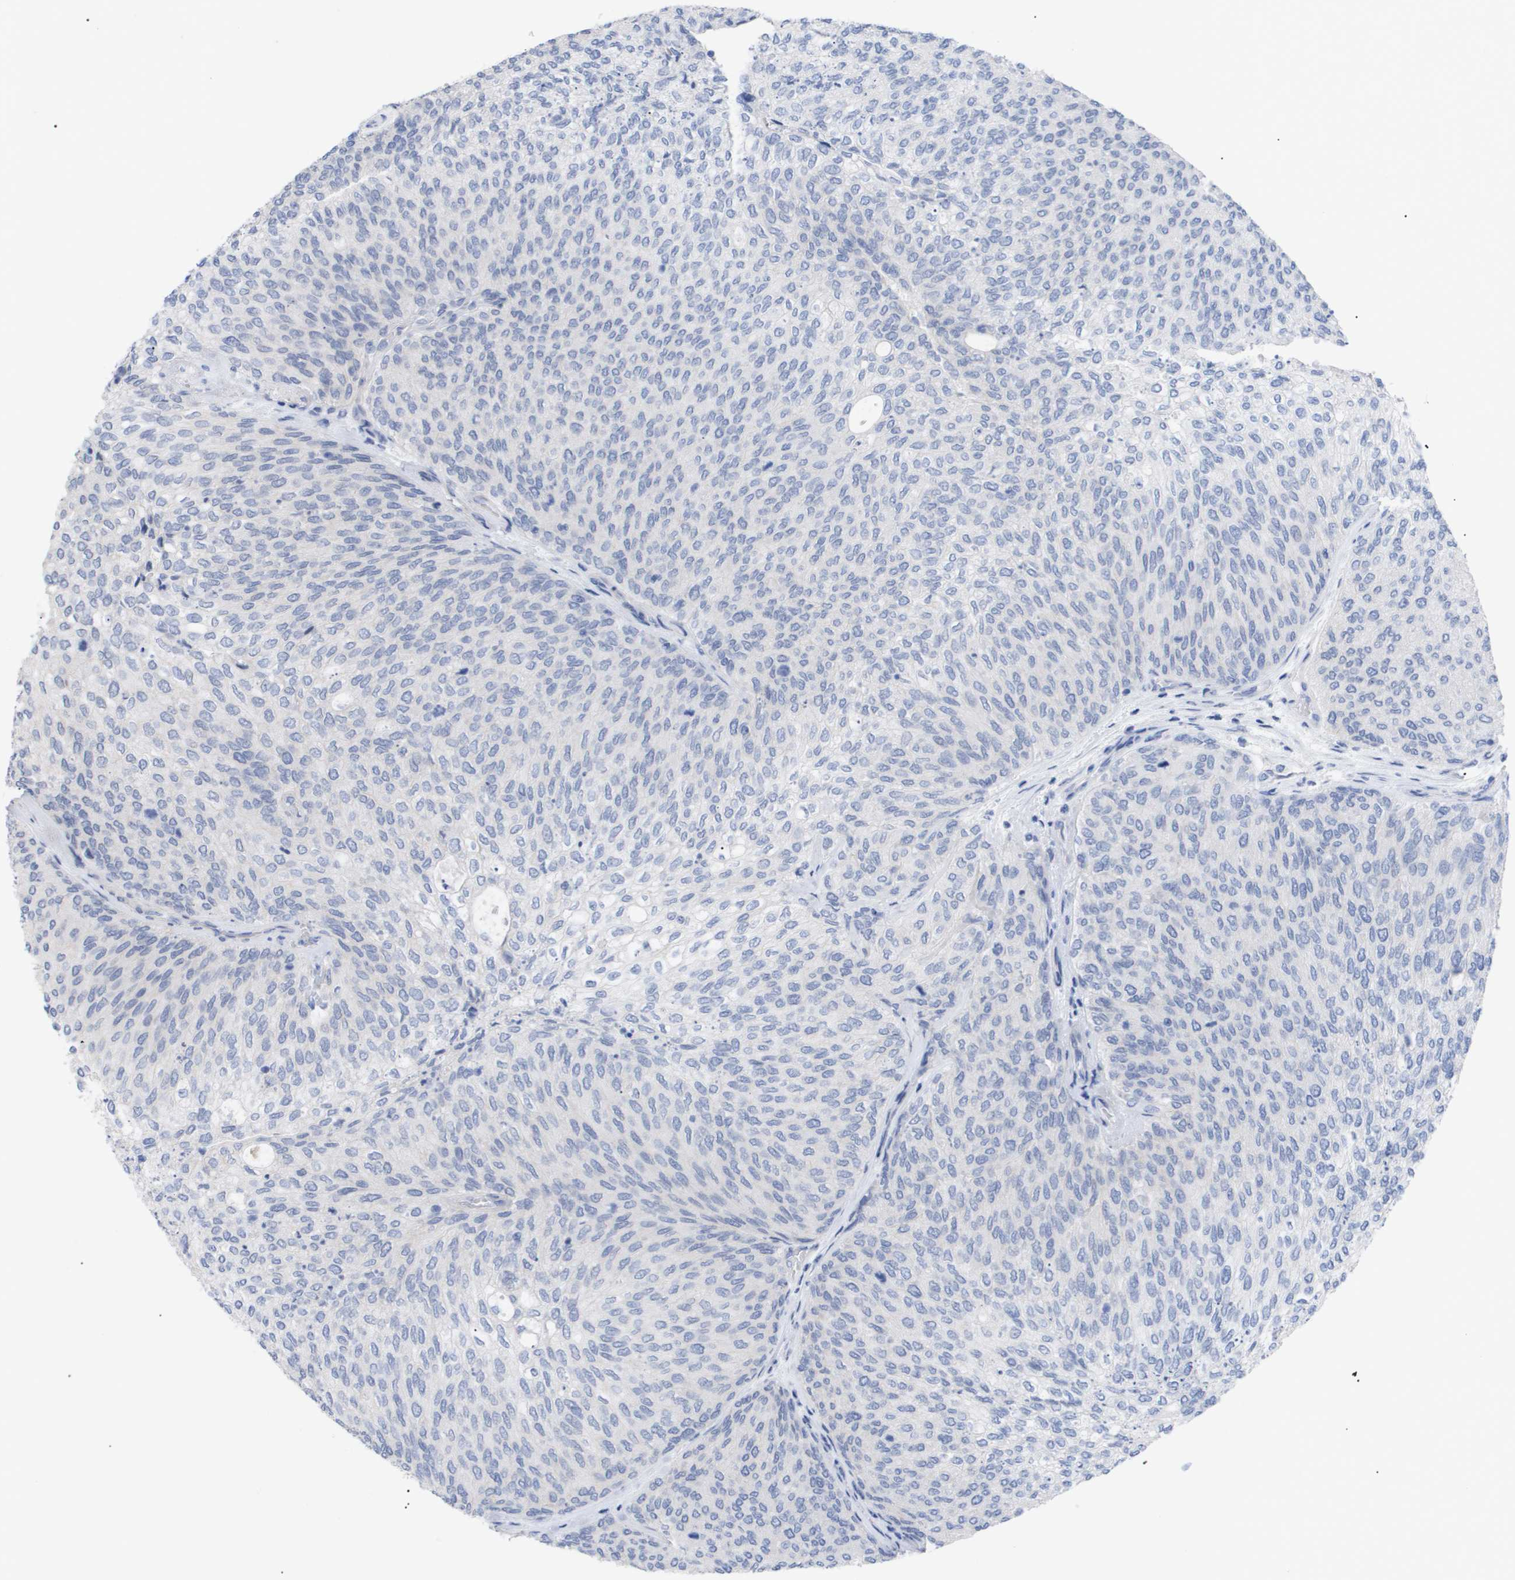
{"staining": {"intensity": "negative", "quantity": "none", "location": "none"}, "tissue": "urothelial cancer", "cell_type": "Tumor cells", "image_type": "cancer", "snomed": [{"axis": "morphology", "description": "Urothelial carcinoma, Low grade"}, {"axis": "topography", "description": "Urinary bladder"}], "caption": "Immunohistochemical staining of low-grade urothelial carcinoma displays no significant positivity in tumor cells.", "gene": "CAV3", "patient": {"sex": "female", "age": 79}}